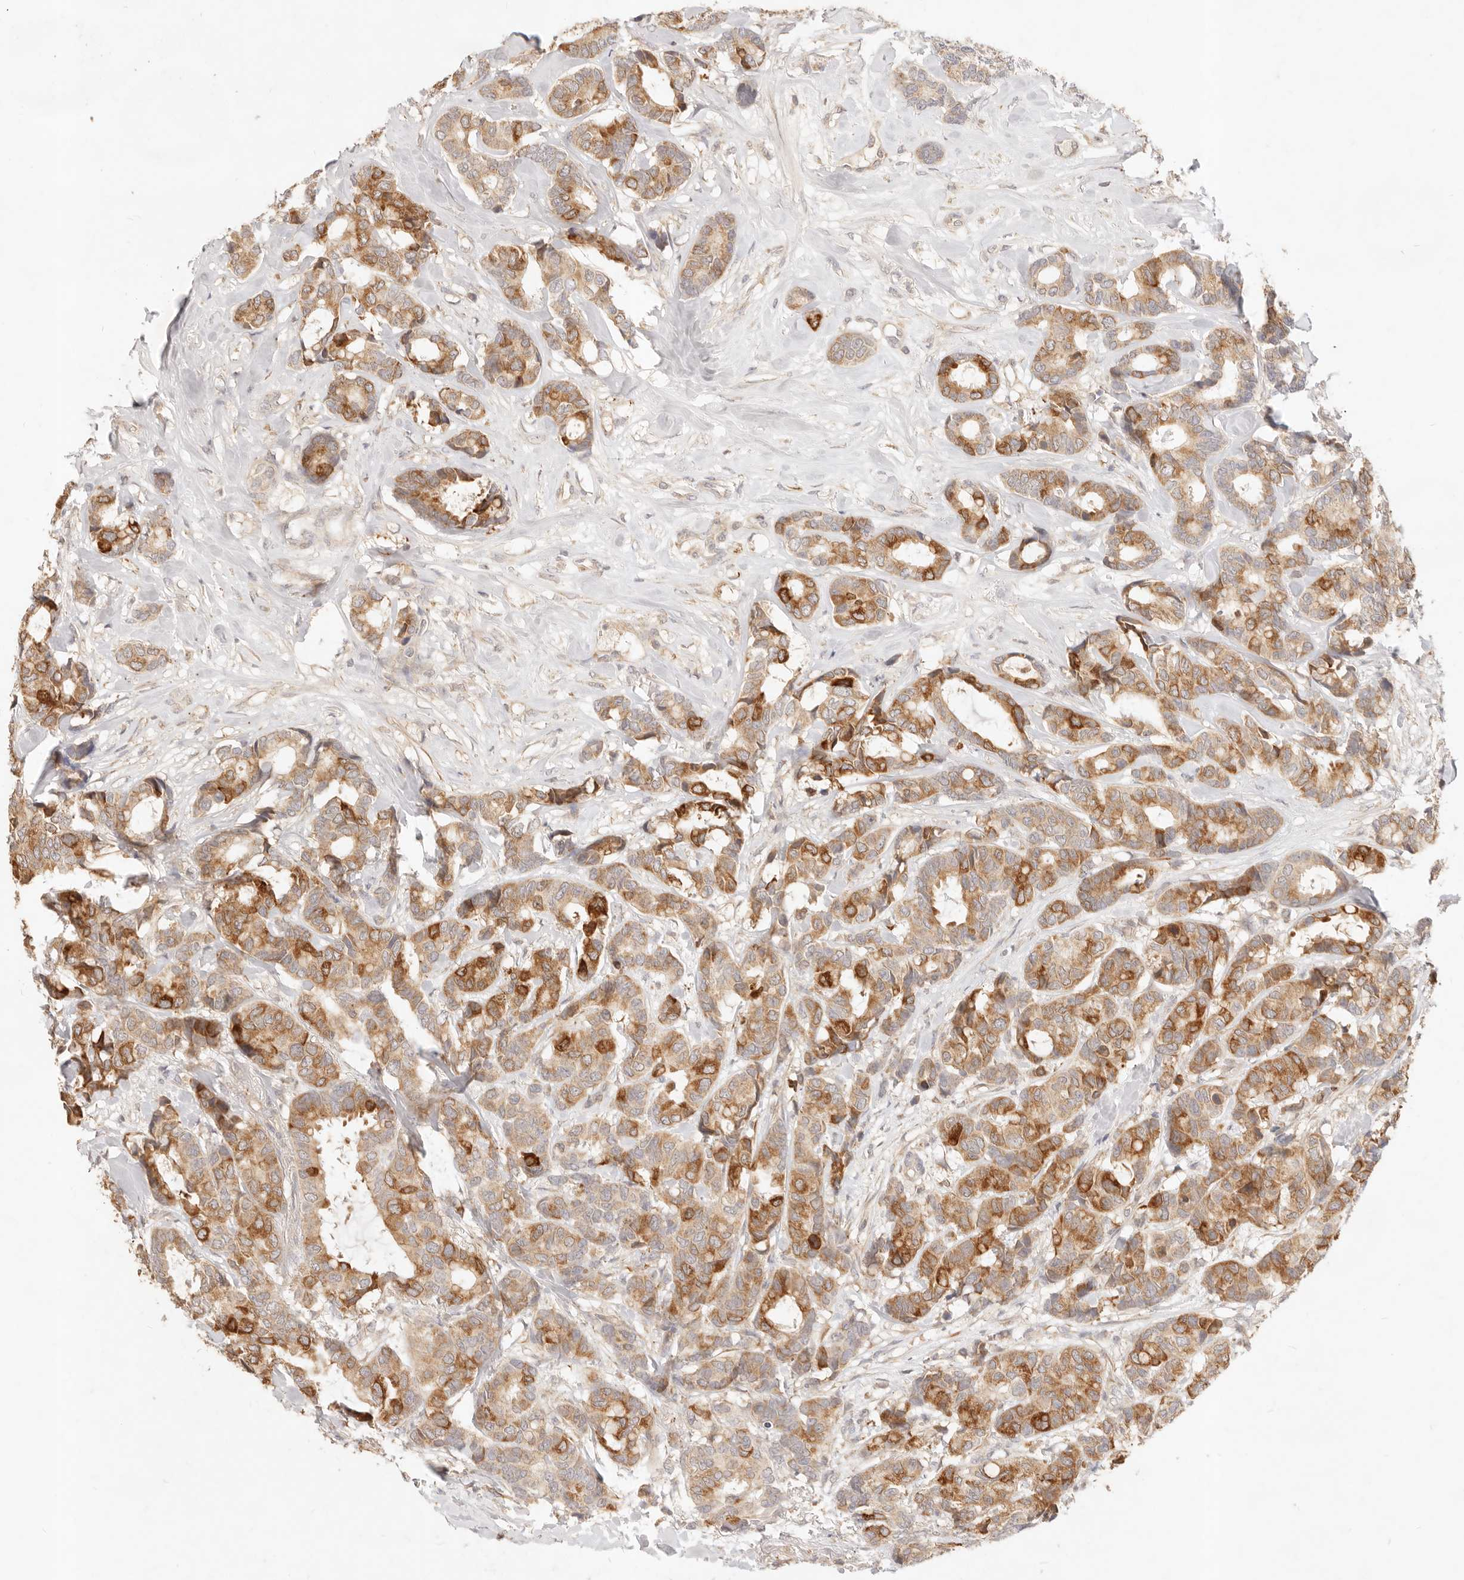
{"staining": {"intensity": "moderate", "quantity": ">75%", "location": "cytoplasmic/membranous"}, "tissue": "breast cancer", "cell_type": "Tumor cells", "image_type": "cancer", "snomed": [{"axis": "morphology", "description": "Duct carcinoma"}, {"axis": "topography", "description": "Breast"}], "caption": "Tumor cells display moderate cytoplasmic/membranous positivity in about >75% of cells in breast cancer (infiltrating ductal carcinoma). The staining was performed using DAB (3,3'-diaminobenzidine), with brown indicating positive protein expression. Nuclei are stained blue with hematoxylin.", "gene": "RUBCNL", "patient": {"sex": "female", "age": 87}}